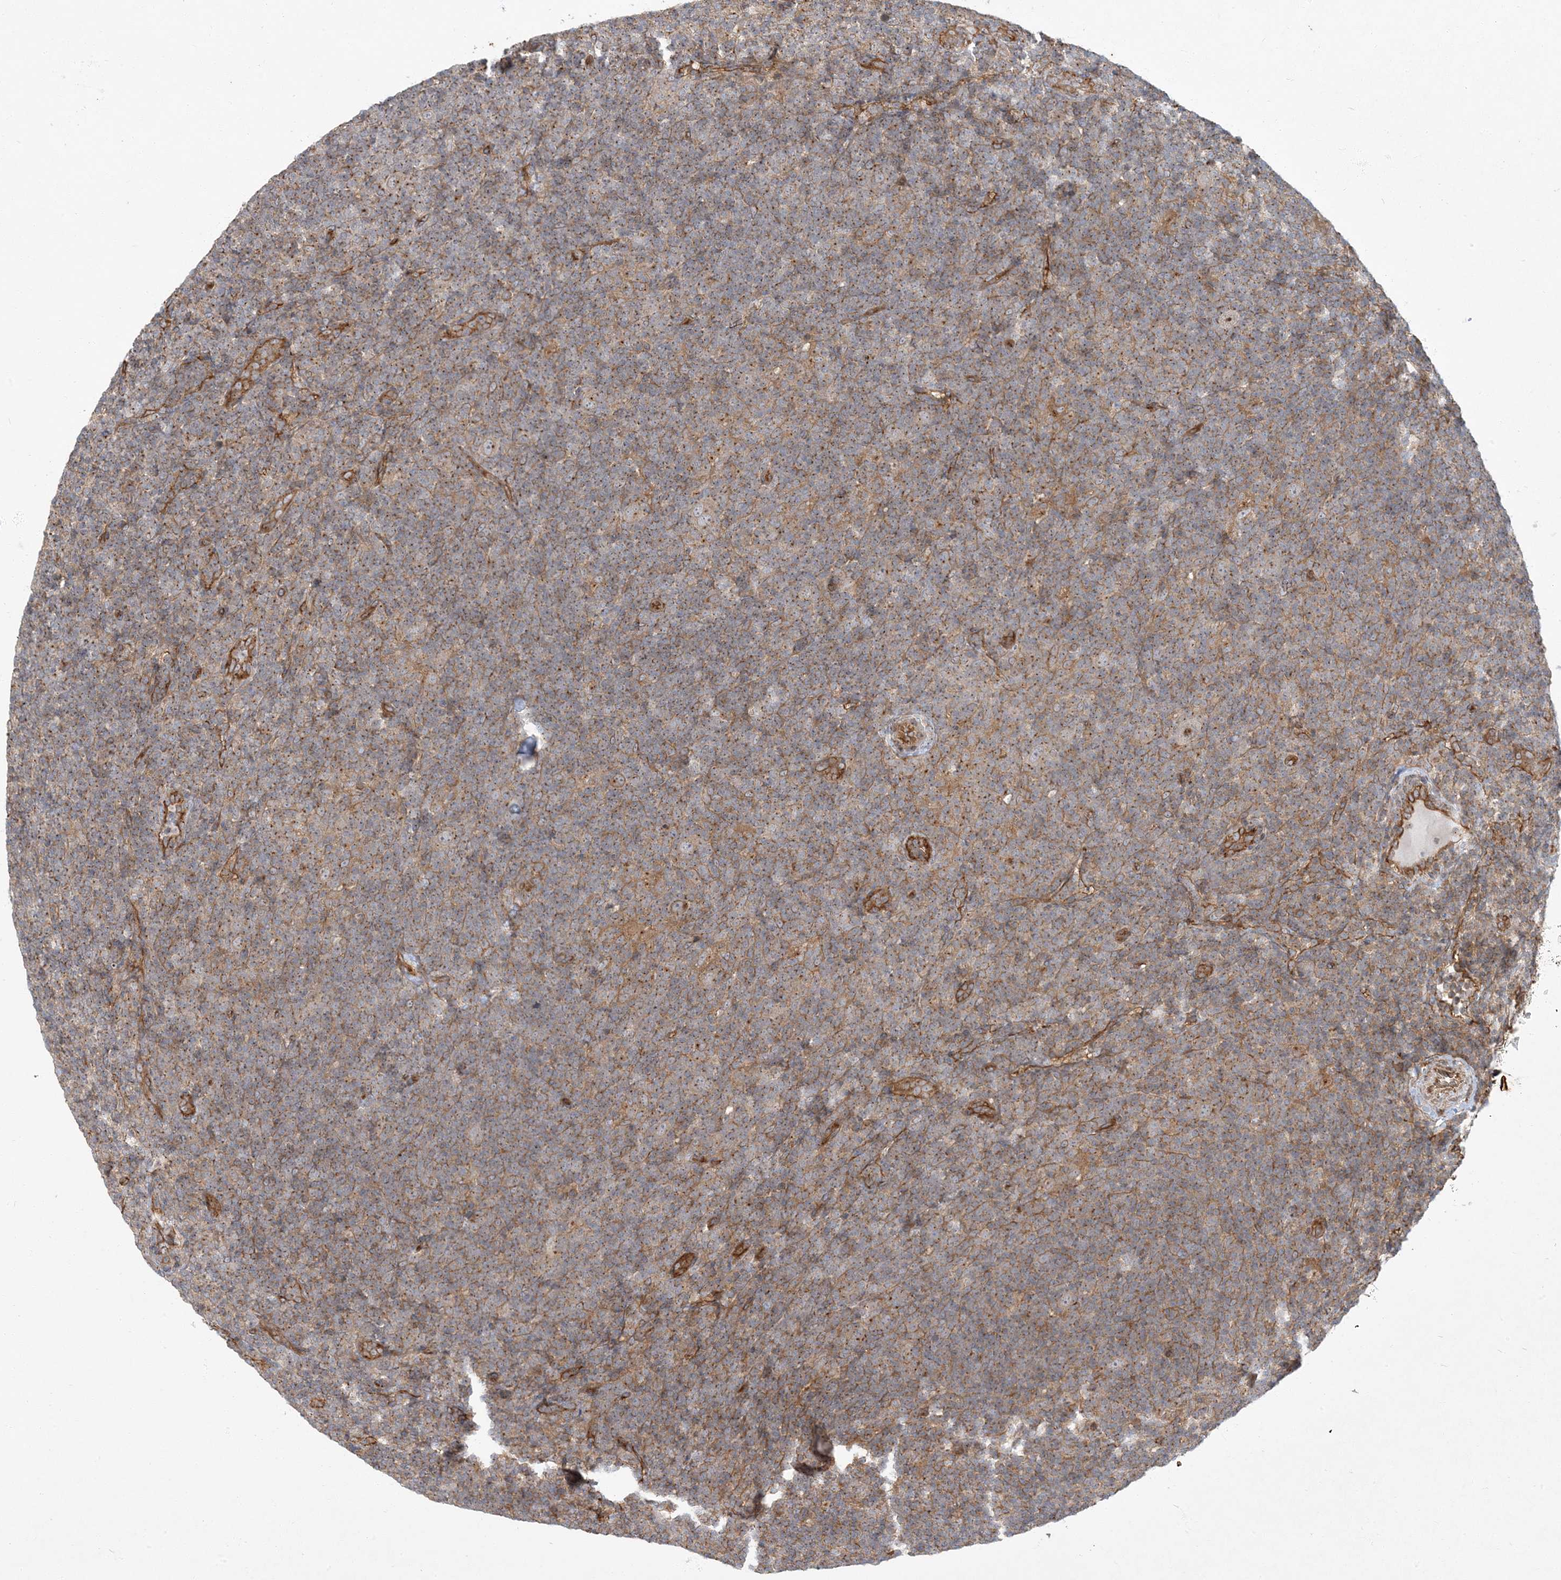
{"staining": {"intensity": "moderate", "quantity": "<25%", "location": "cytoplasmic/membranous"}, "tissue": "lymphoma", "cell_type": "Tumor cells", "image_type": "cancer", "snomed": [{"axis": "morphology", "description": "Hodgkin's disease, NOS"}, {"axis": "topography", "description": "Lymph node"}], "caption": "An image showing moderate cytoplasmic/membranous positivity in about <25% of tumor cells in lymphoma, as visualized by brown immunohistochemical staining.", "gene": "ATP23", "patient": {"sex": "female", "age": 57}}